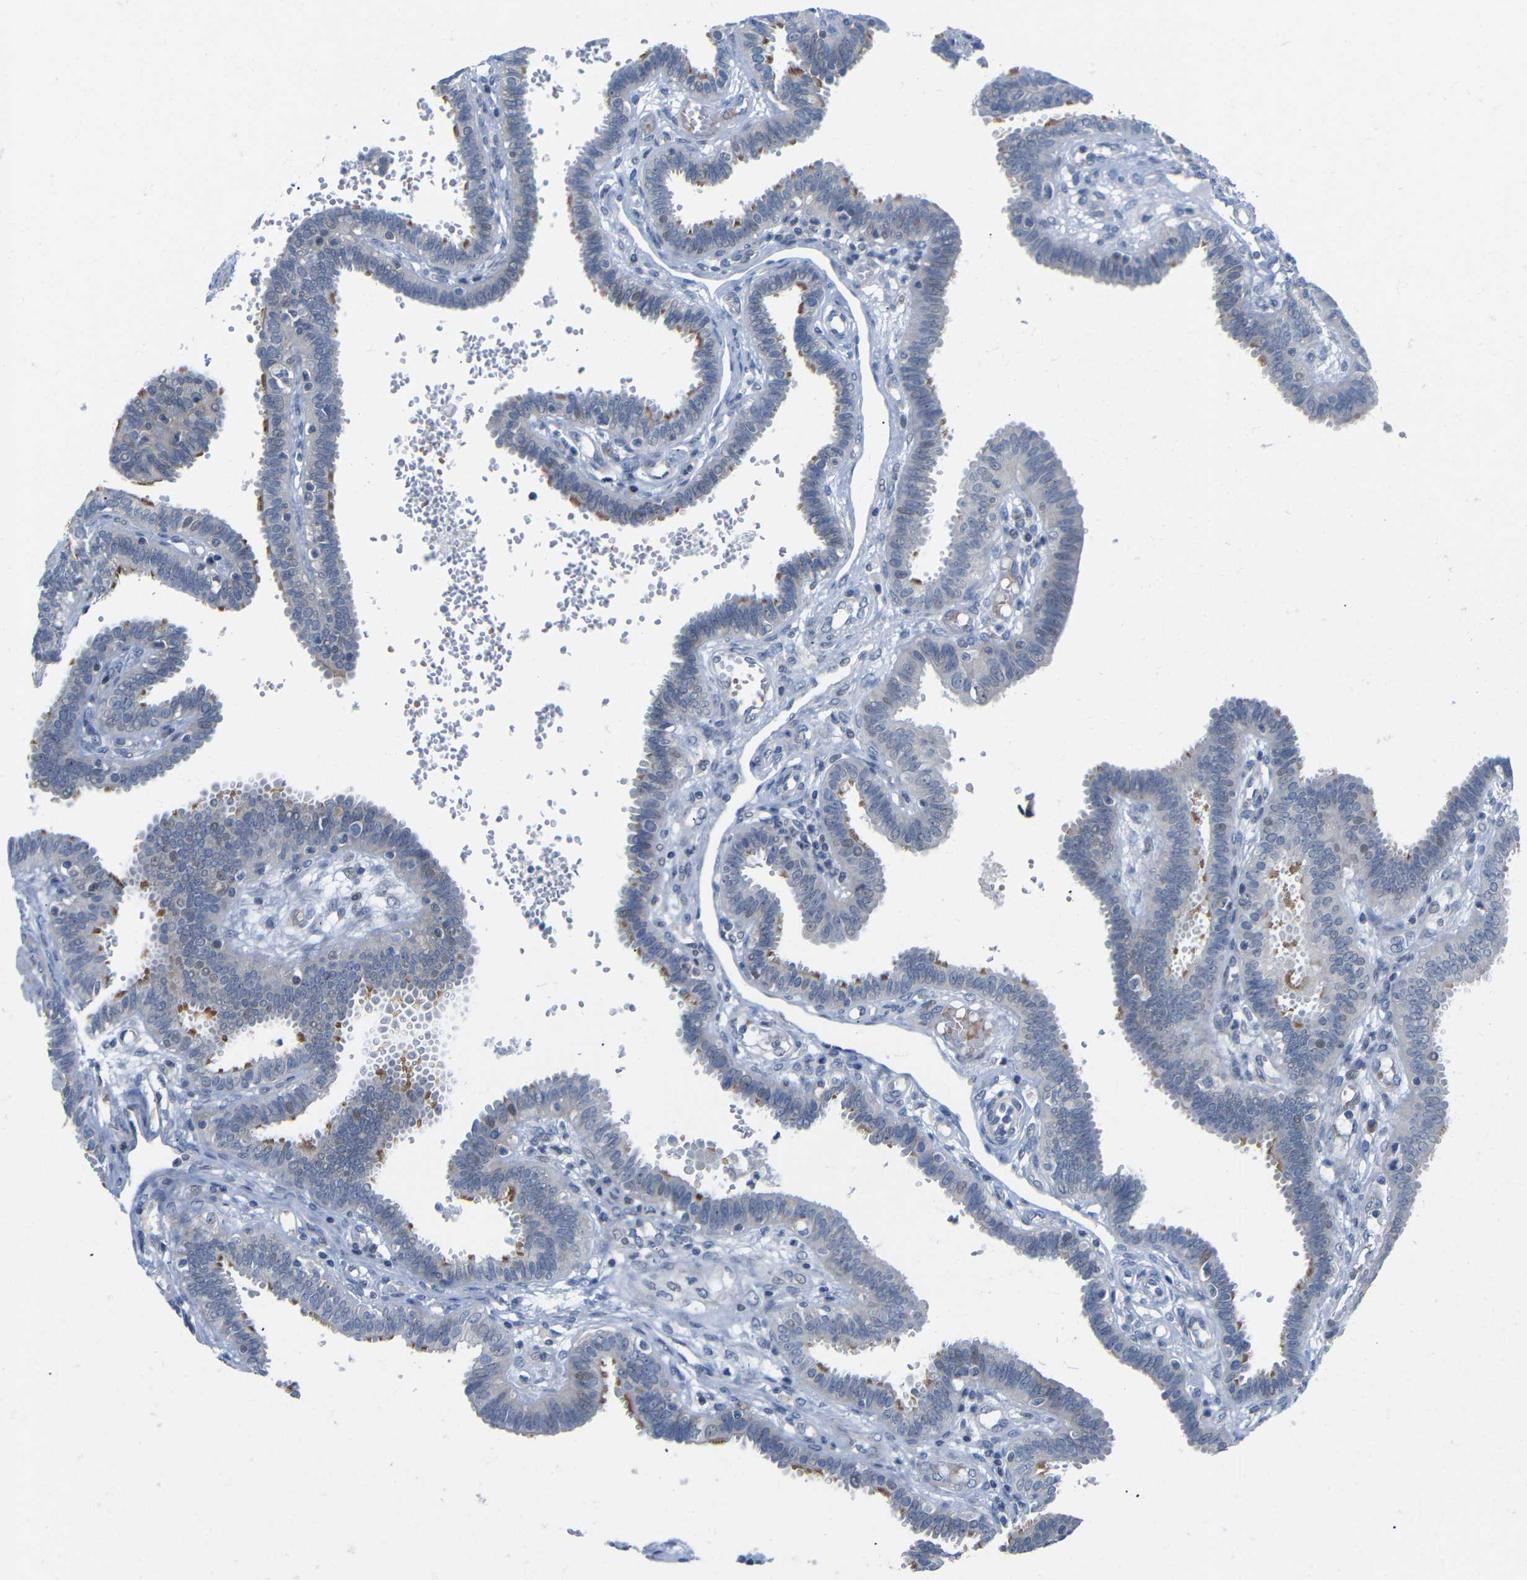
{"staining": {"intensity": "moderate", "quantity": "25%-75%", "location": "cytoplasmic/membranous"}, "tissue": "fallopian tube", "cell_type": "Glandular cells", "image_type": "normal", "snomed": [{"axis": "morphology", "description": "Normal tissue, NOS"}, {"axis": "topography", "description": "Fallopian tube"}], "caption": "Benign fallopian tube demonstrates moderate cytoplasmic/membranous staining in approximately 25%-75% of glandular cells, visualized by immunohistochemistry.", "gene": "CMTM1", "patient": {"sex": "female", "age": 32}}